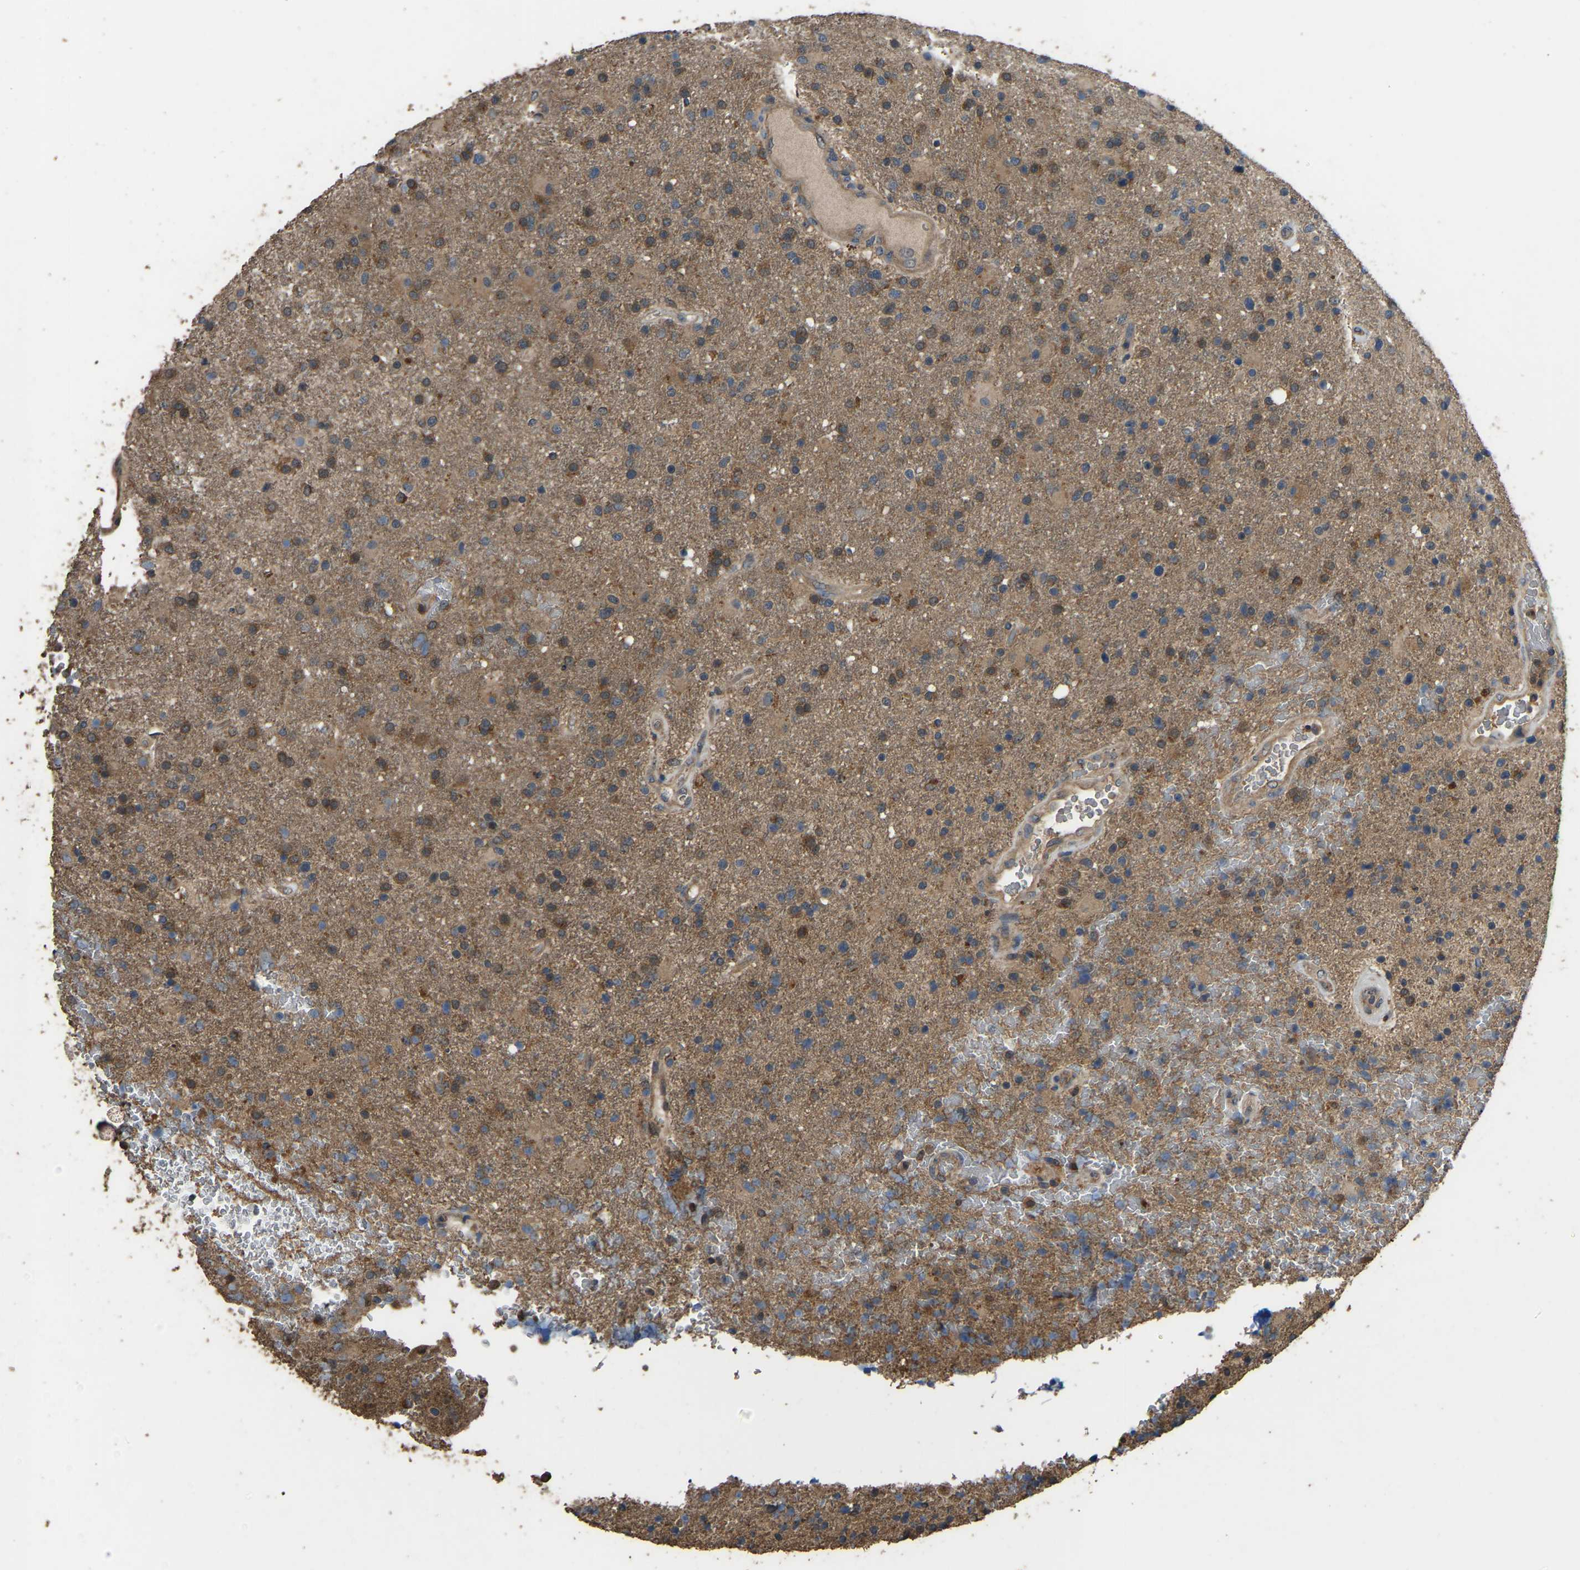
{"staining": {"intensity": "moderate", "quantity": ">75%", "location": "cytoplasmic/membranous"}, "tissue": "glioma", "cell_type": "Tumor cells", "image_type": "cancer", "snomed": [{"axis": "morphology", "description": "Glioma, malignant, High grade"}, {"axis": "topography", "description": "Brain"}], "caption": "A brown stain shows moderate cytoplasmic/membranous positivity of a protein in human glioma tumor cells.", "gene": "FHIT", "patient": {"sex": "male", "age": 72}}